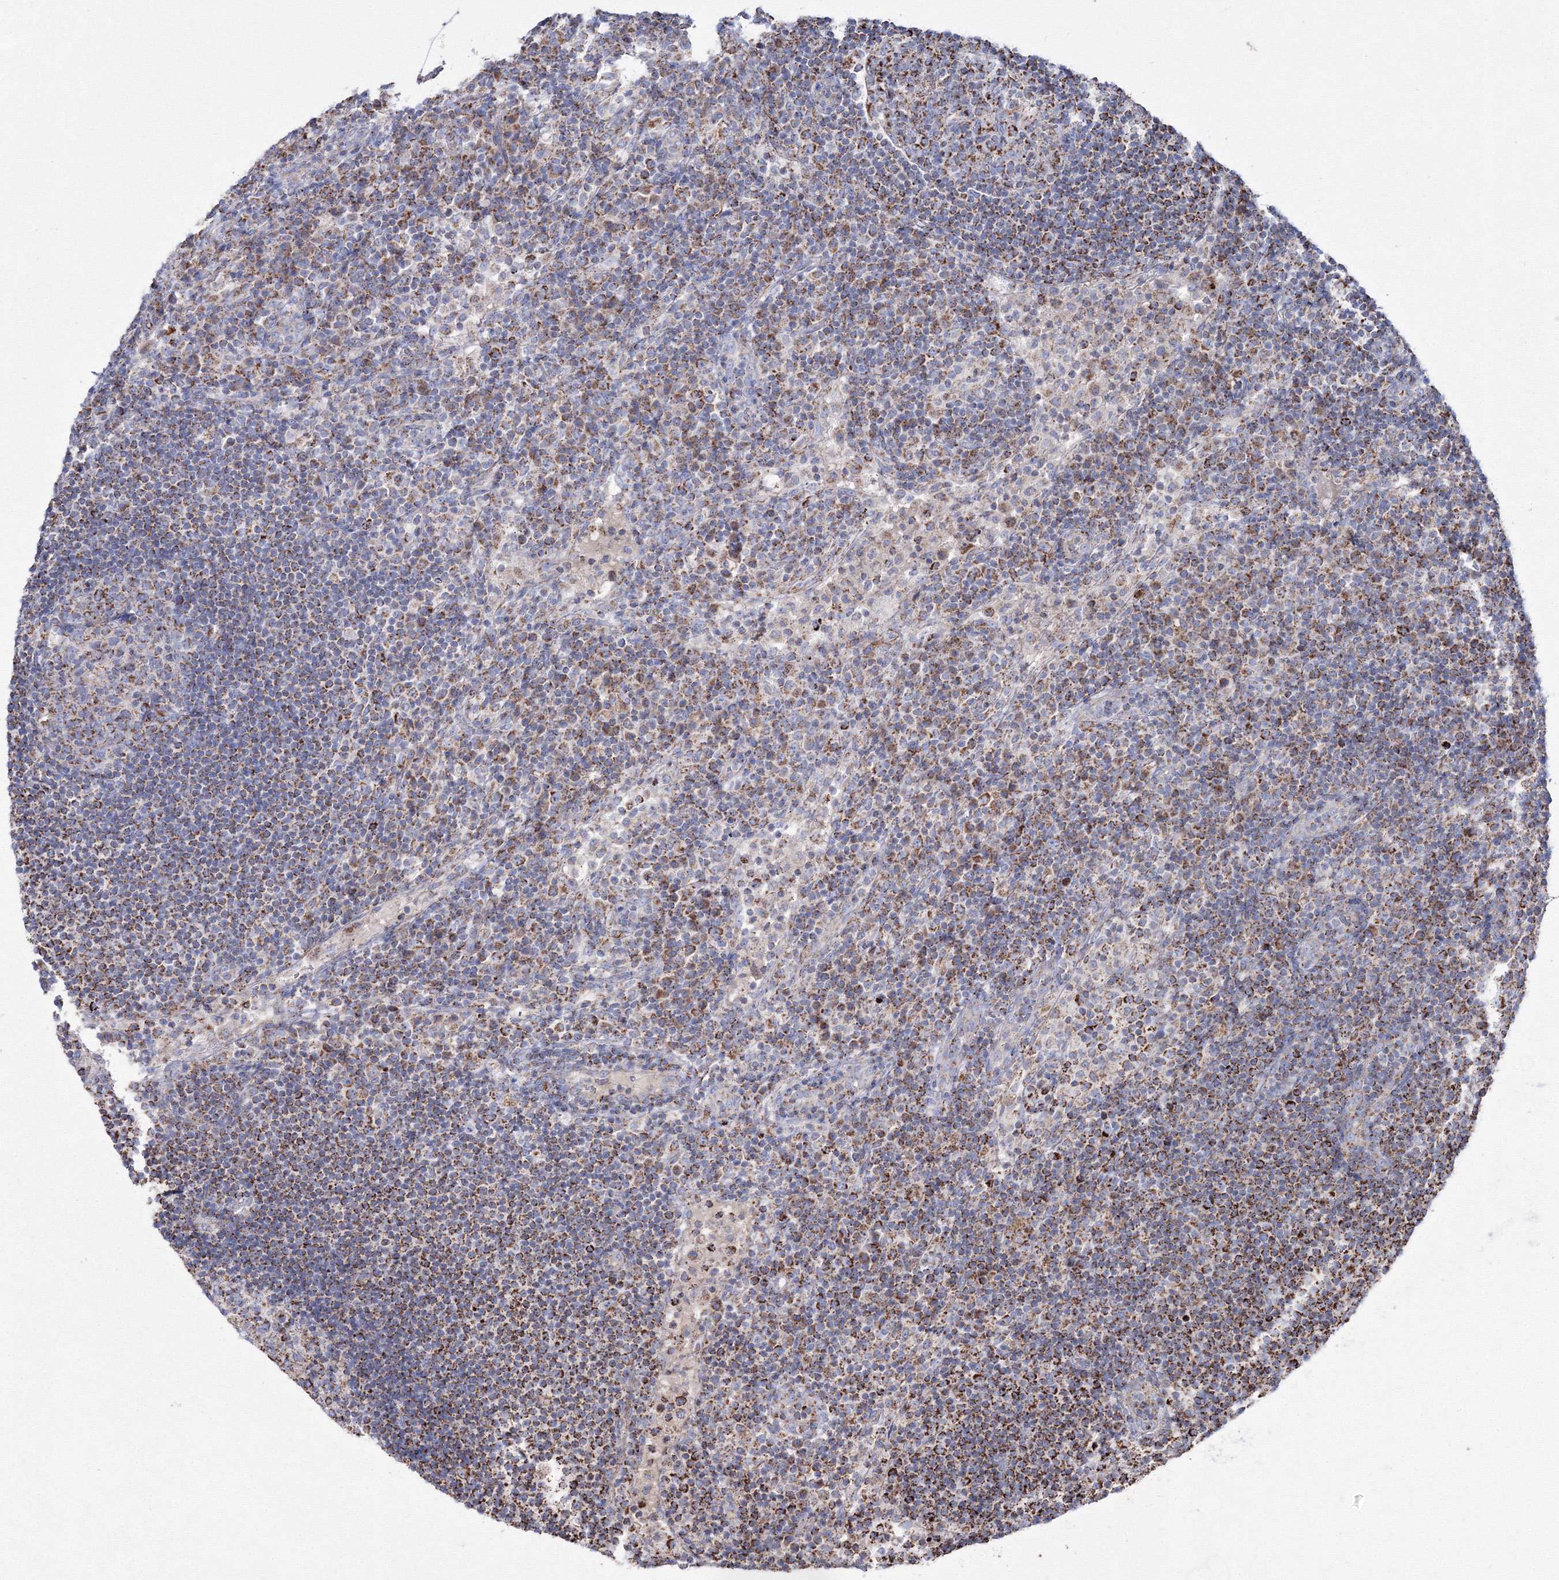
{"staining": {"intensity": "moderate", "quantity": ">75%", "location": "cytoplasmic/membranous"}, "tissue": "lymph node", "cell_type": "Germinal center cells", "image_type": "normal", "snomed": [{"axis": "morphology", "description": "Normal tissue, NOS"}, {"axis": "topography", "description": "Lymph node"}], "caption": "Immunohistochemistry (DAB) staining of unremarkable human lymph node exhibits moderate cytoplasmic/membranous protein expression in approximately >75% of germinal center cells. The staining was performed using DAB to visualize the protein expression in brown, while the nuclei were stained in blue with hematoxylin (Magnification: 20x).", "gene": "IGSF9", "patient": {"sex": "female", "age": 53}}